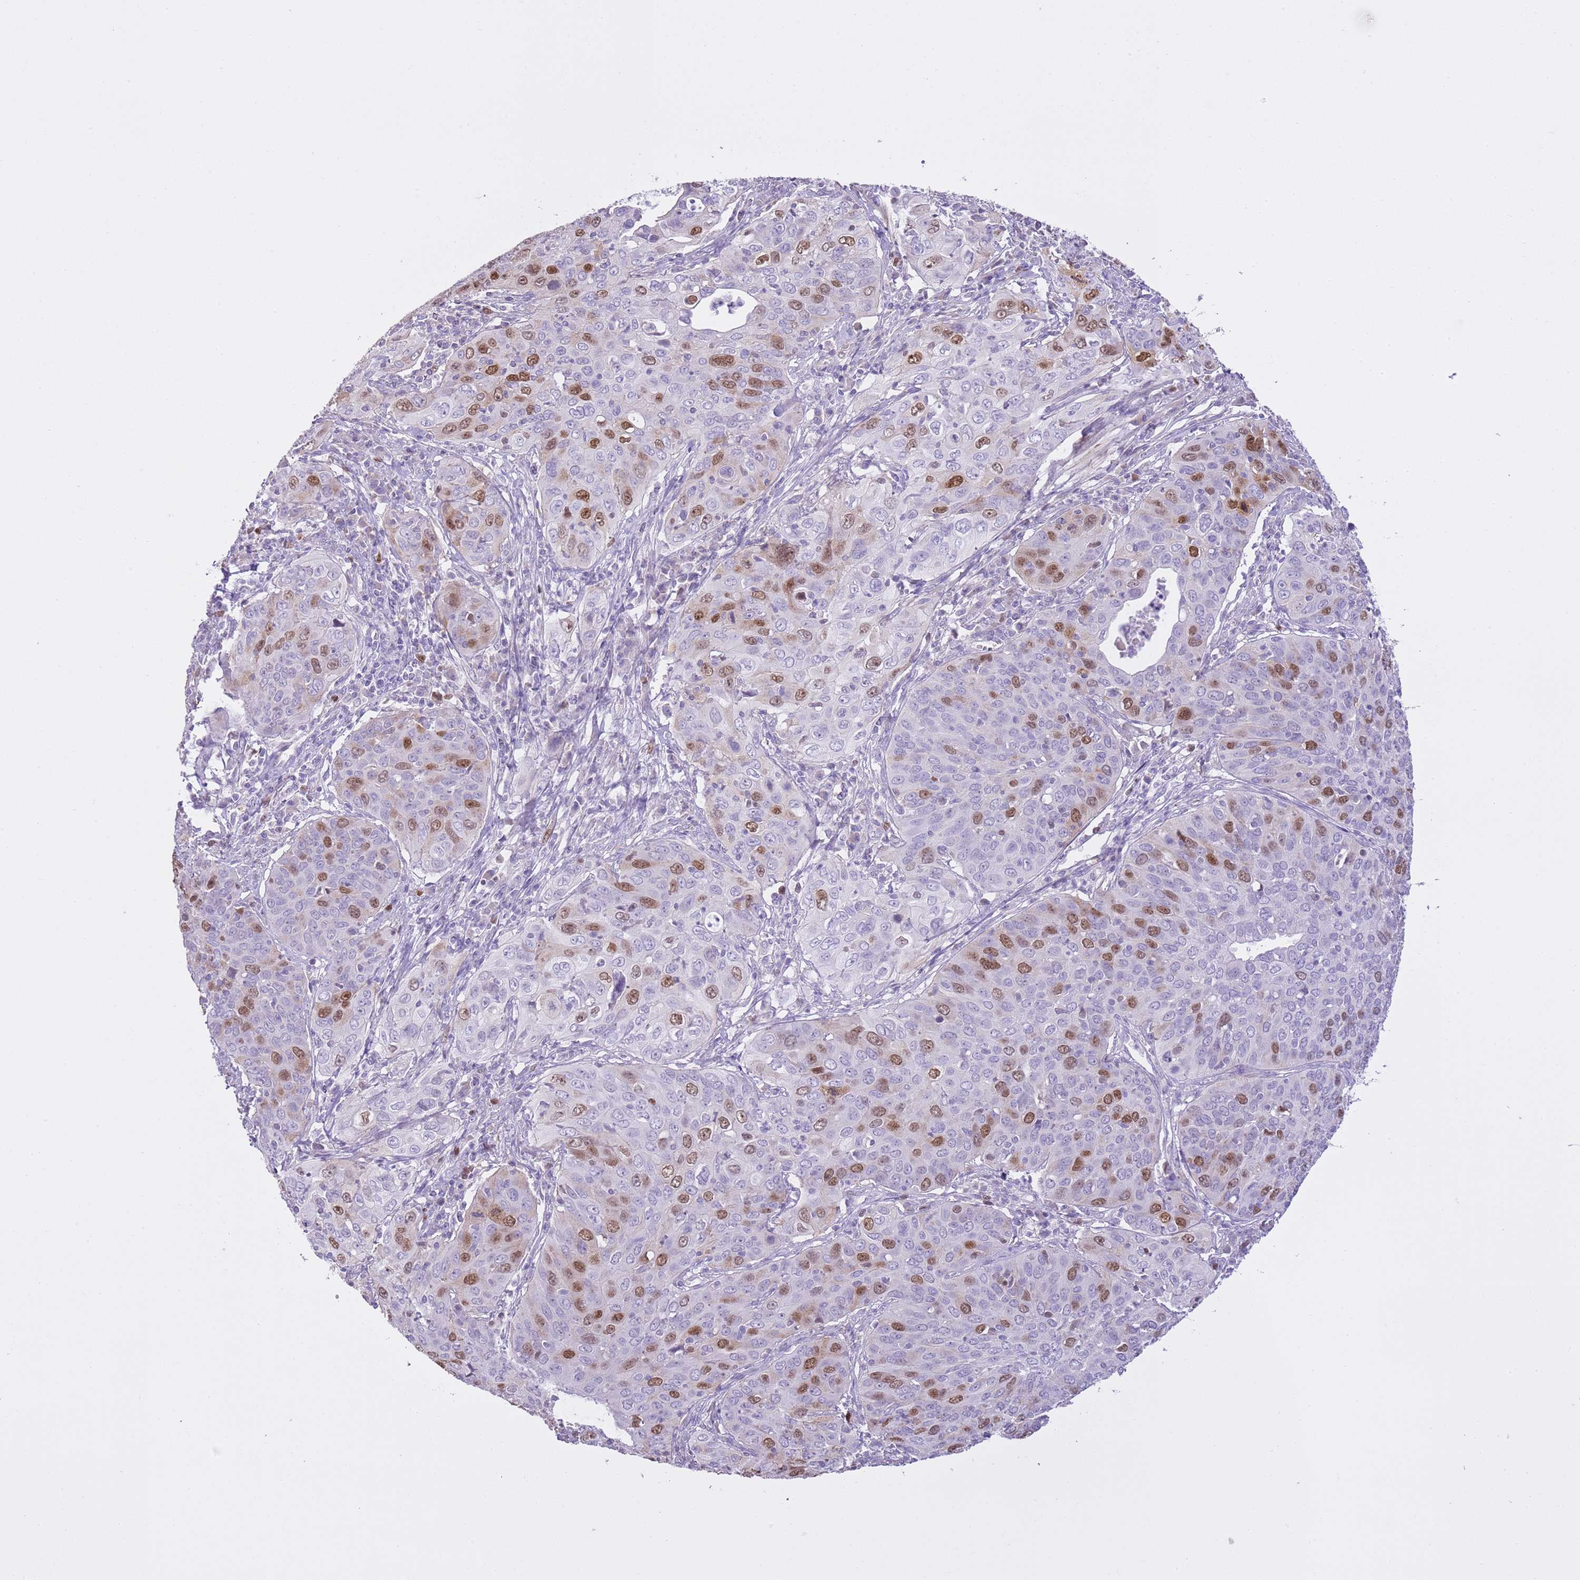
{"staining": {"intensity": "moderate", "quantity": "25%-75%", "location": "nuclear"}, "tissue": "cervical cancer", "cell_type": "Tumor cells", "image_type": "cancer", "snomed": [{"axis": "morphology", "description": "Squamous cell carcinoma, NOS"}, {"axis": "topography", "description": "Cervix"}], "caption": "Immunohistochemical staining of human cervical squamous cell carcinoma shows medium levels of moderate nuclear staining in about 25%-75% of tumor cells.", "gene": "GMNN", "patient": {"sex": "female", "age": 36}}